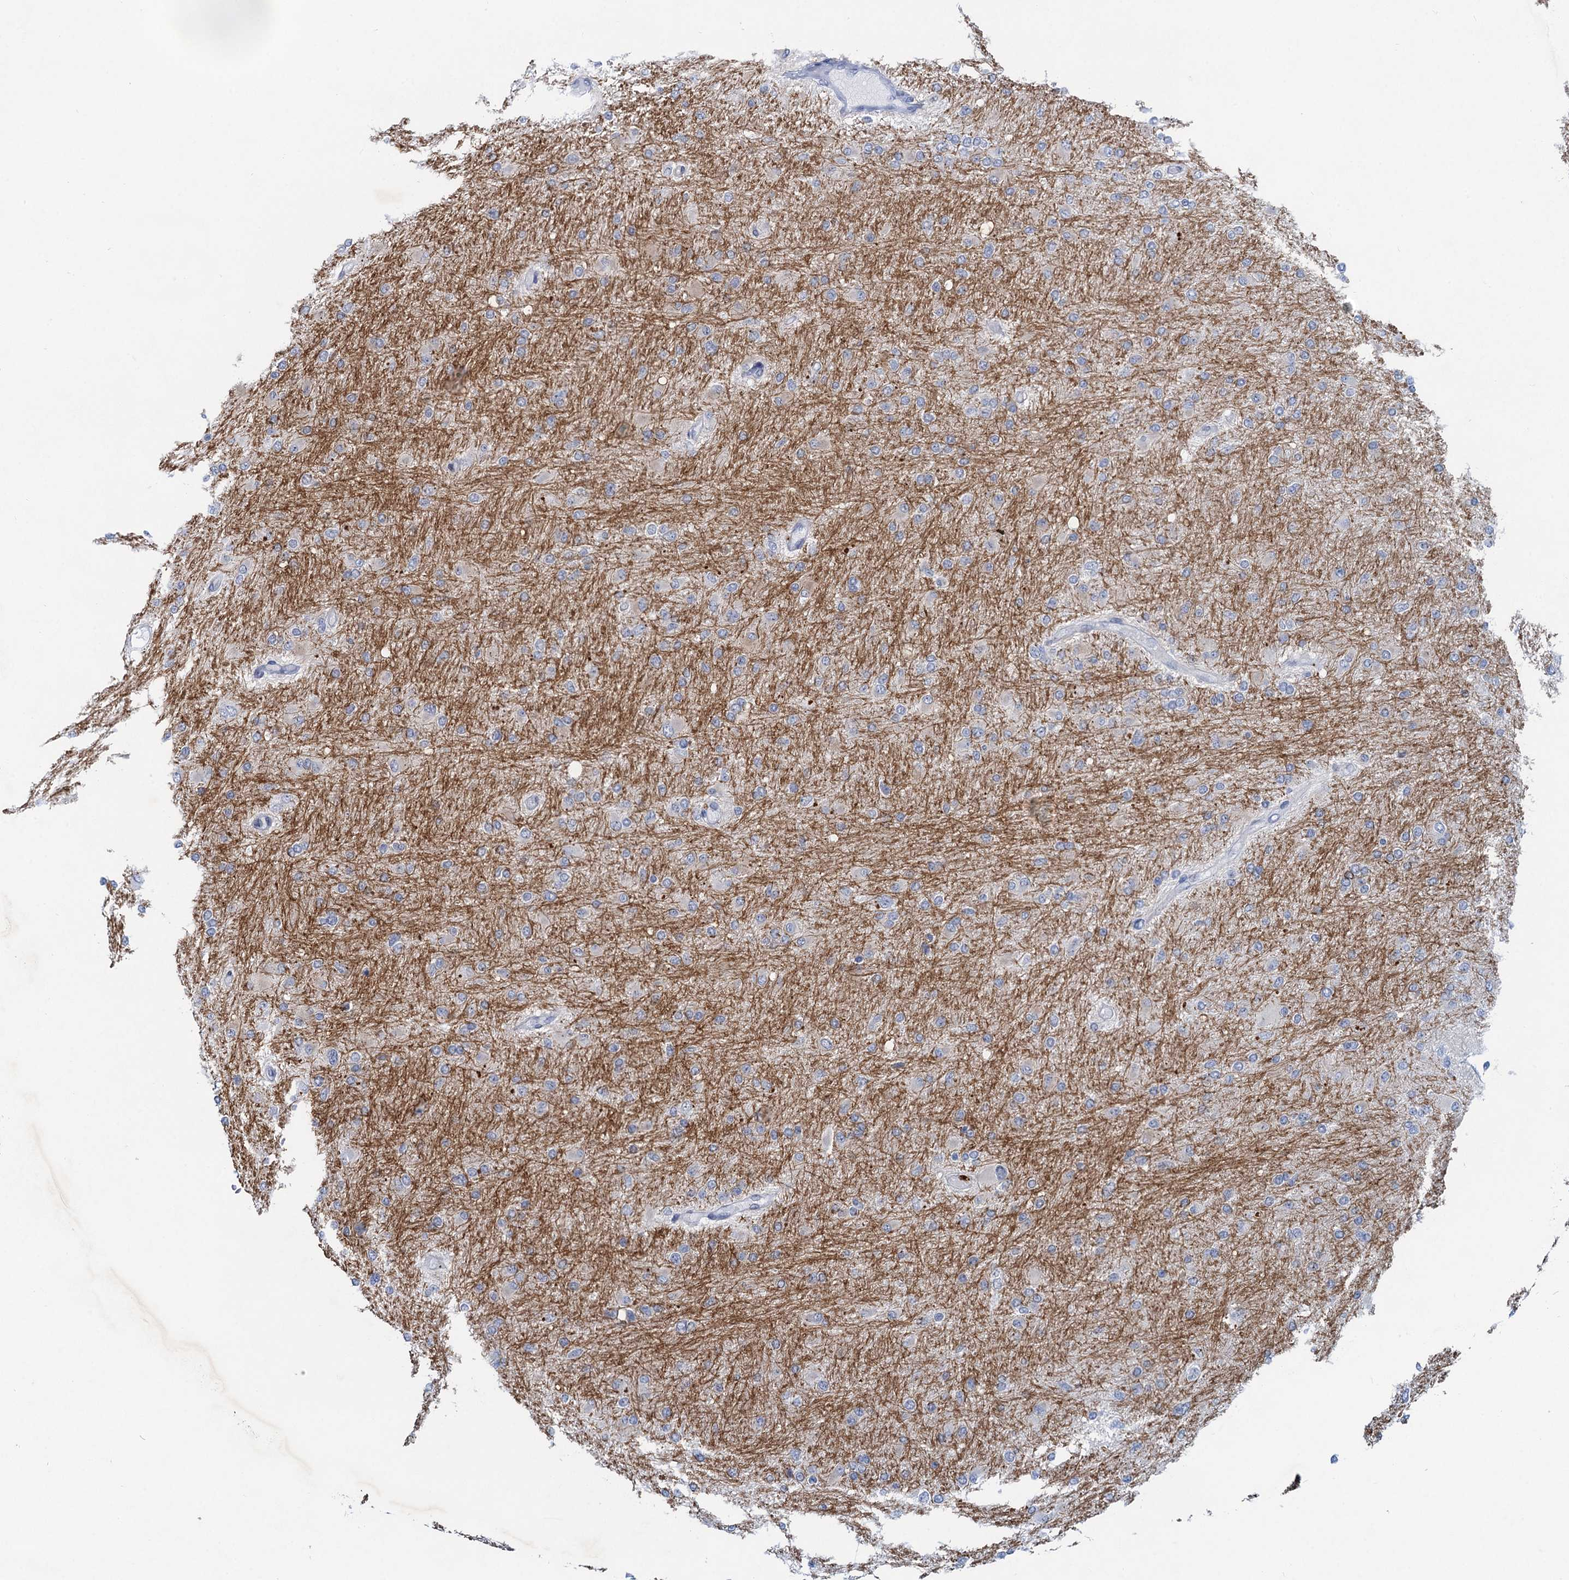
{"staining": {"intensity": "negative", "quantity": "none", "location": "none"}, "tissue": "glioma", "cell_type": "Tumor cells", "image_type": "cancer", "snomed": [{"axis": "morphology", "description": "Glioma, malignant, High grade"}, {"axis": "topography", "description": "Cerebral cortex"}], "caption": "Tumor cells show no significant protein expression in glioma. (Stains: DAB immunohistochemistry with hematoxylin counter stain, Microscopy: brightfield microscopy at high magnification).", "gene": "HAPSTR1", "patient": {"sex": "female", "age": 36}}